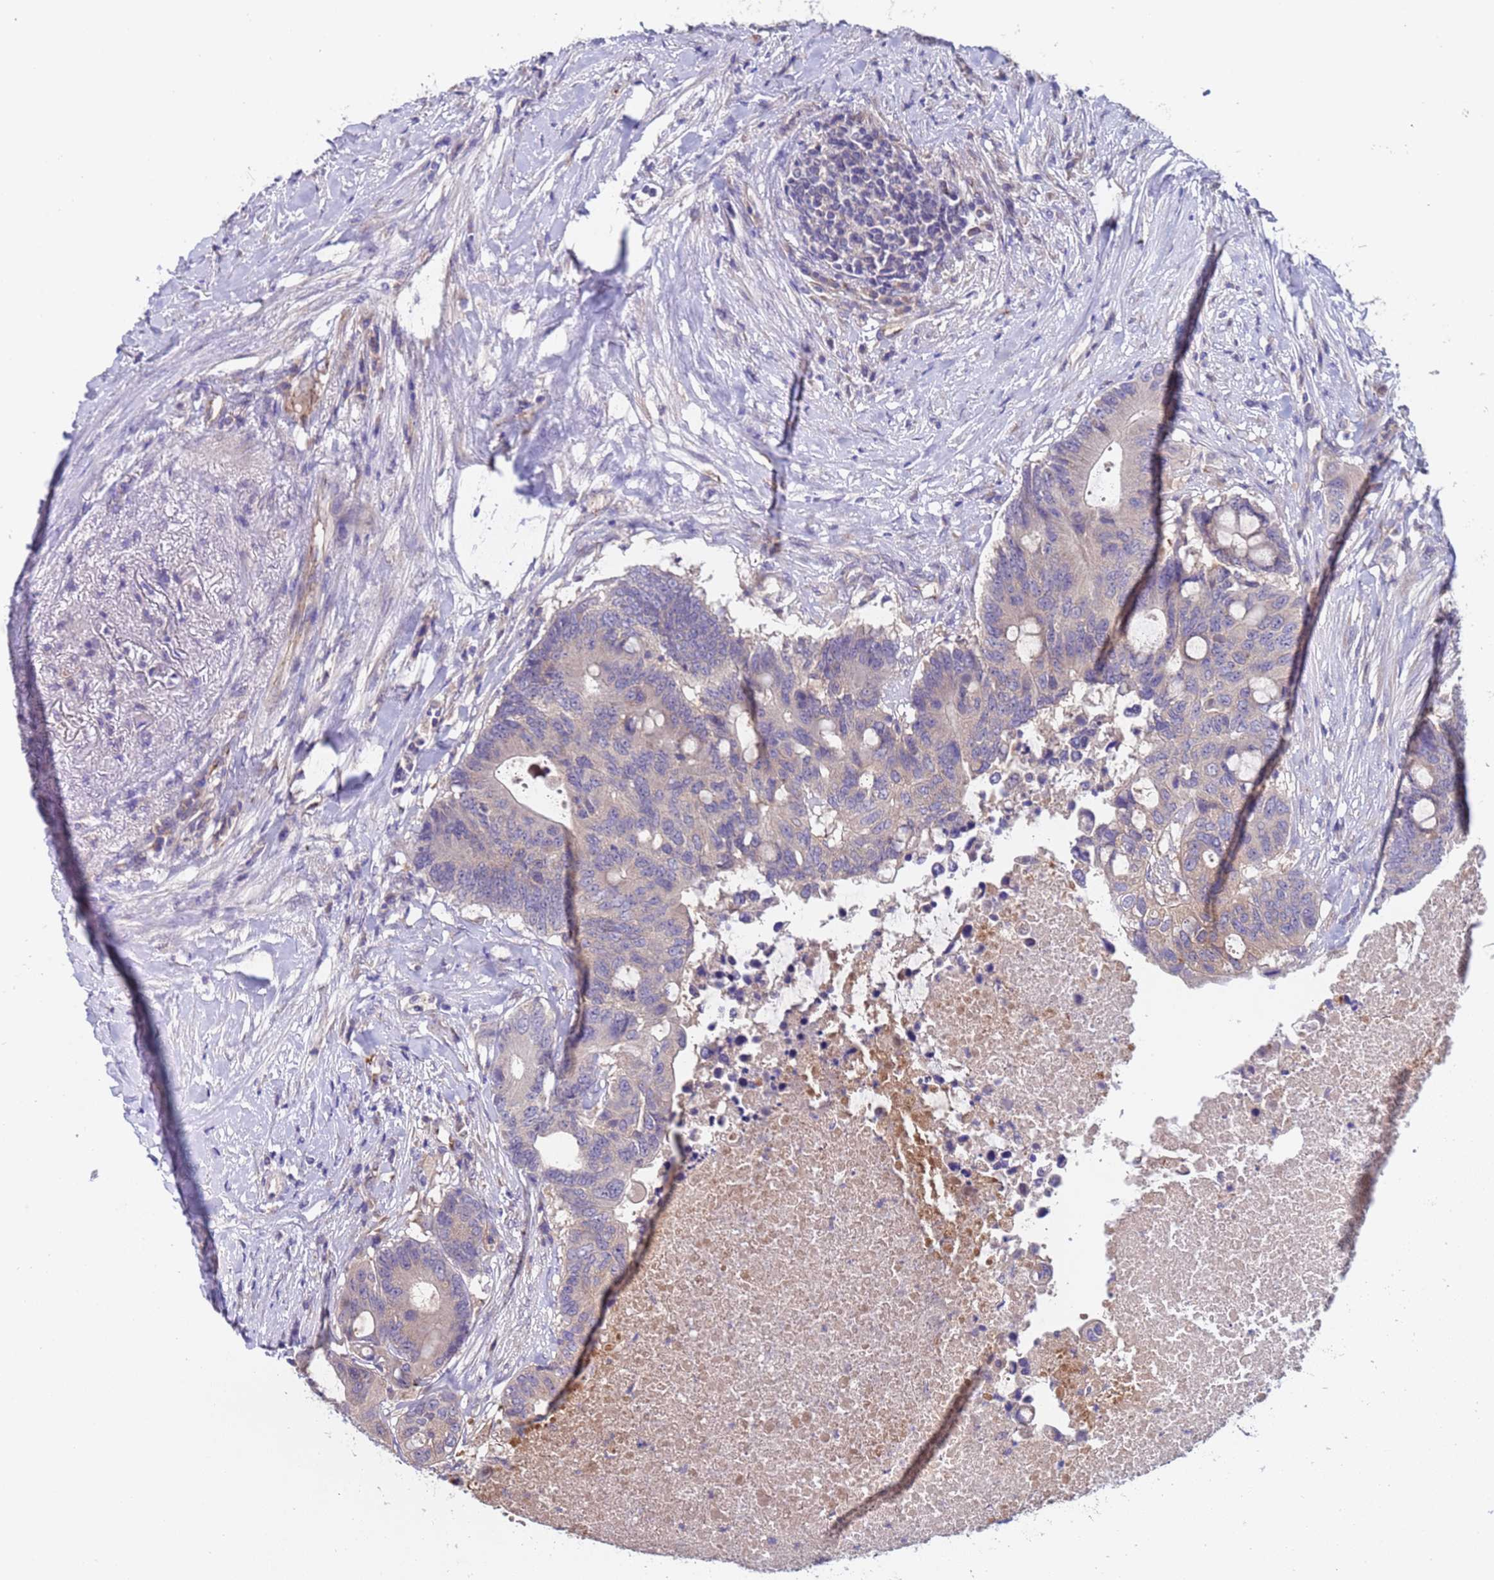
{"staining": {"intensity": "weak", "quantity": "<25%", "location": "cytoplasmic/membranous"}, "tissue": "colorectal cancer", "cell_type": "Tumor cells", "image_type": "cancer", "snomed": [{"axis": "morphology", "description": "Adenocarcinoma, NOS"}, {"axis": "topography", "description": "Colon"}], "caption": "Protein analysis of colorectal adenocarcinoma exhibits no significant positivity in tumor cells.", "gene": "ZNF248", "patient": {"sex": "male", "age": 71}}